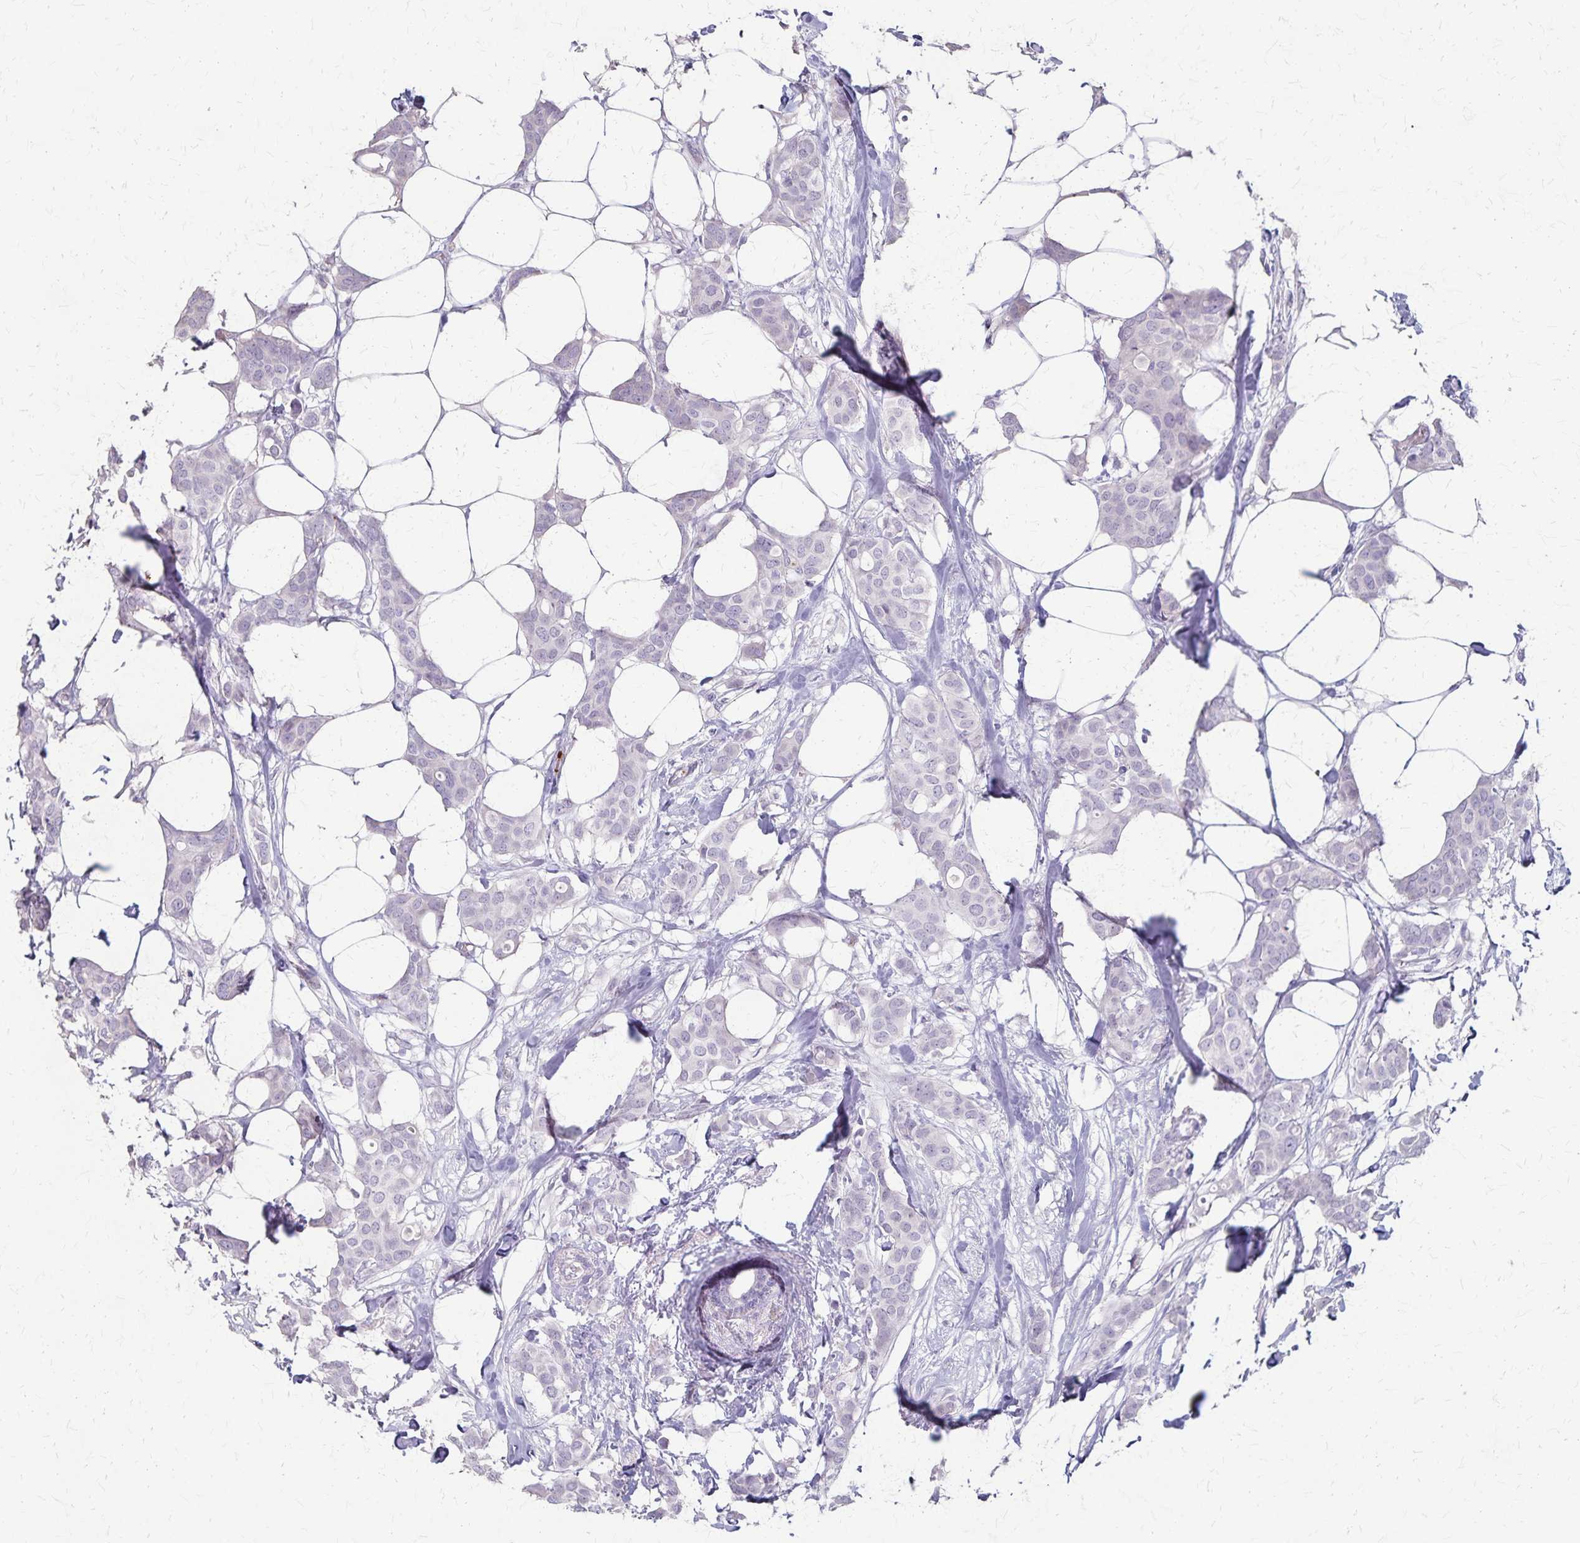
{"staining": {"intensity": "negative", "quantity": "none", "location": "none"}, "tissue": "breast cancer", "cell_type": "Tumor cells", "image_type": "cancer", "snomed": [{"axis": "morphology", "description": "Duct carcinoma"}, {"axis": "topography", "description": "Breast"}], "caption": "This is an immunohistochemistry (IHC) histopathology image of breast cancer. There is no positivity in tumor cells.", "gene": "RASL10B", "patient": {"sex": "female", "age": 62}}